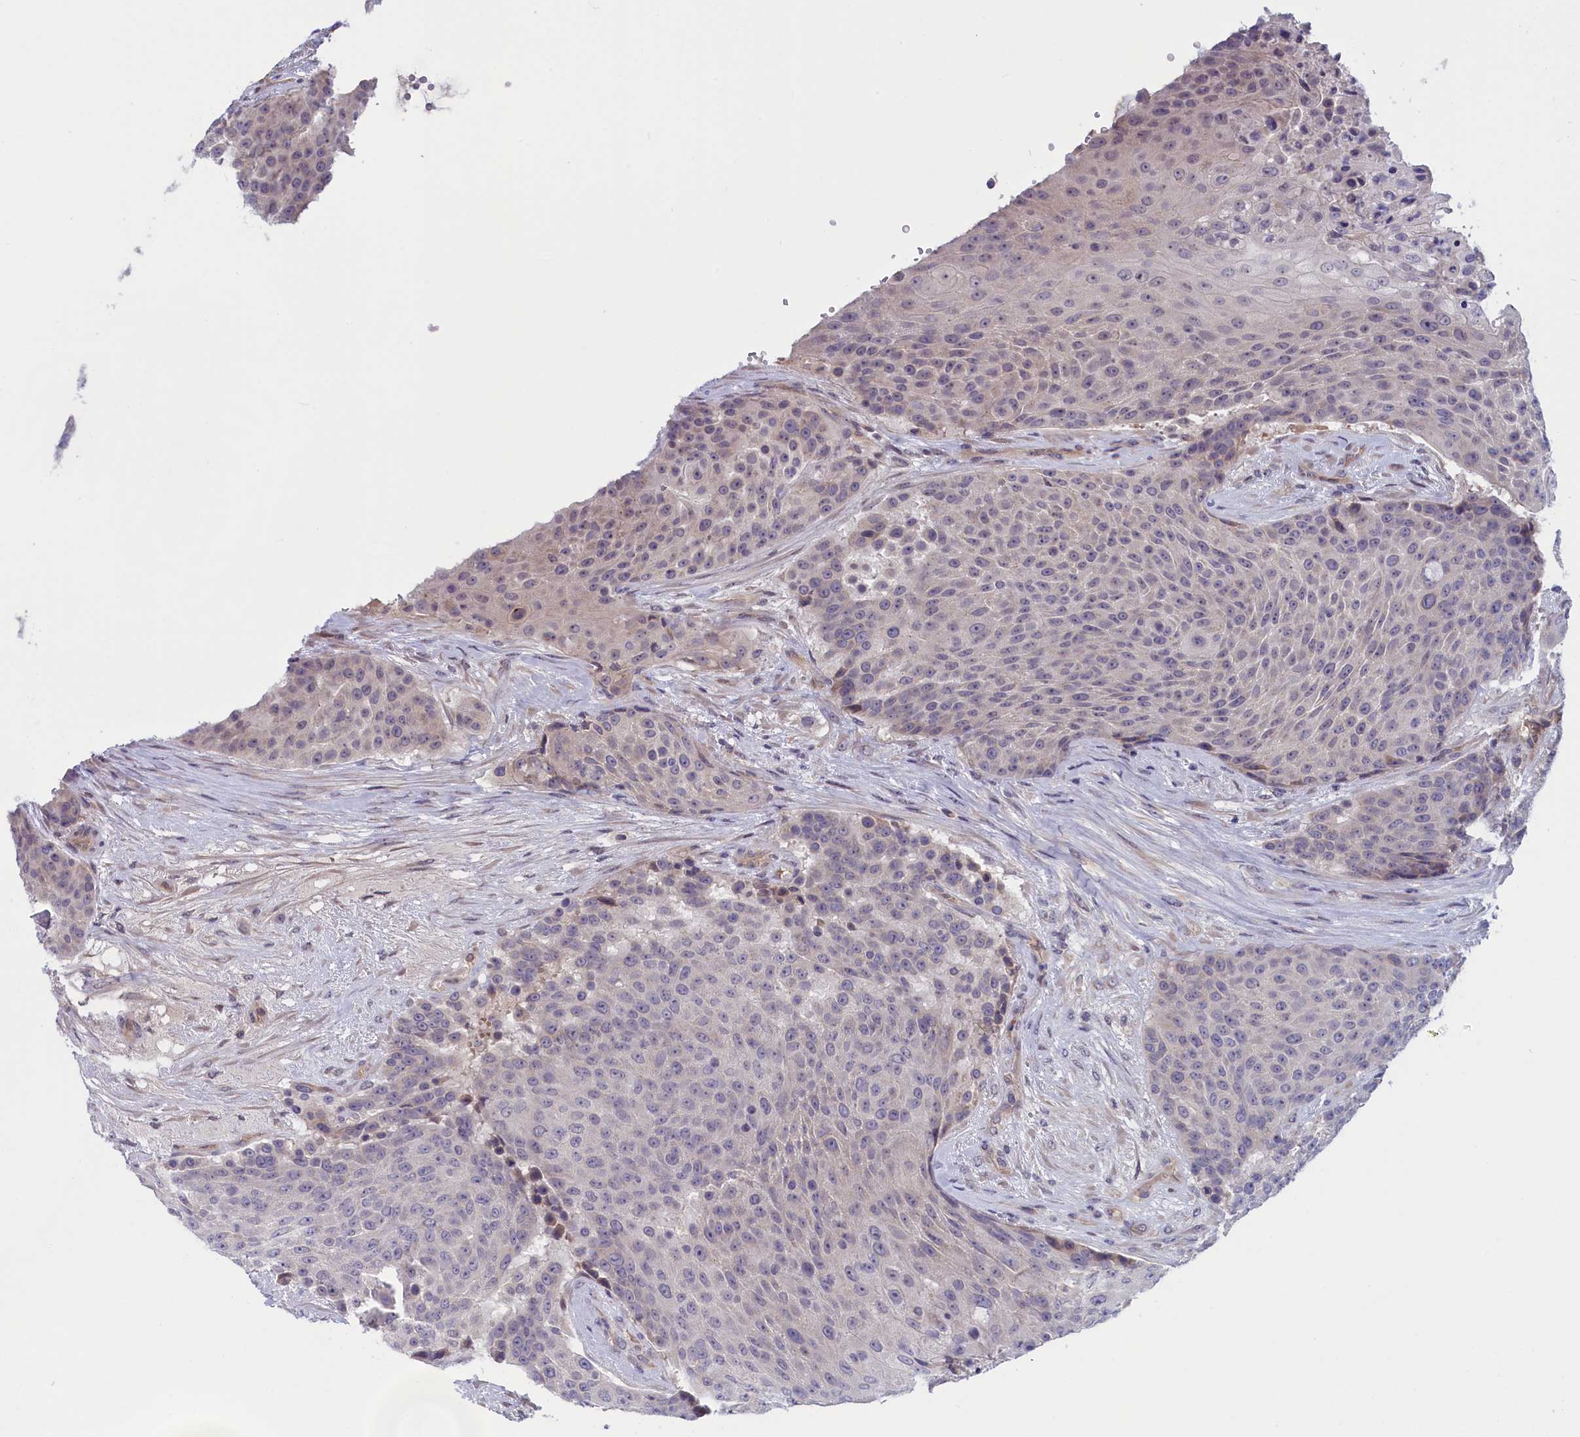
{"staining": {"intensity": "negative", "quantity": "none", "location": "none"}, "tissue": "urothelial cancer", "cell_type": "Tumor cells", "image_type": "cancer", "snomed": [{"axis": "morphology", "description": "Urothelial carcinoma, High grade"}, {"axis": "topography", "description": "Urinary bladder"}], "caption": "Immunohistochemistry (IHC) micrograph of neoplastic tissue: human urothelial cancer stained with DAB (3,3'-diaminobenzidine) demonstrates no significant protein staining in tumor cells.", "gene": "IGFALS", "patient": {"sex": "female", "age": 63}}